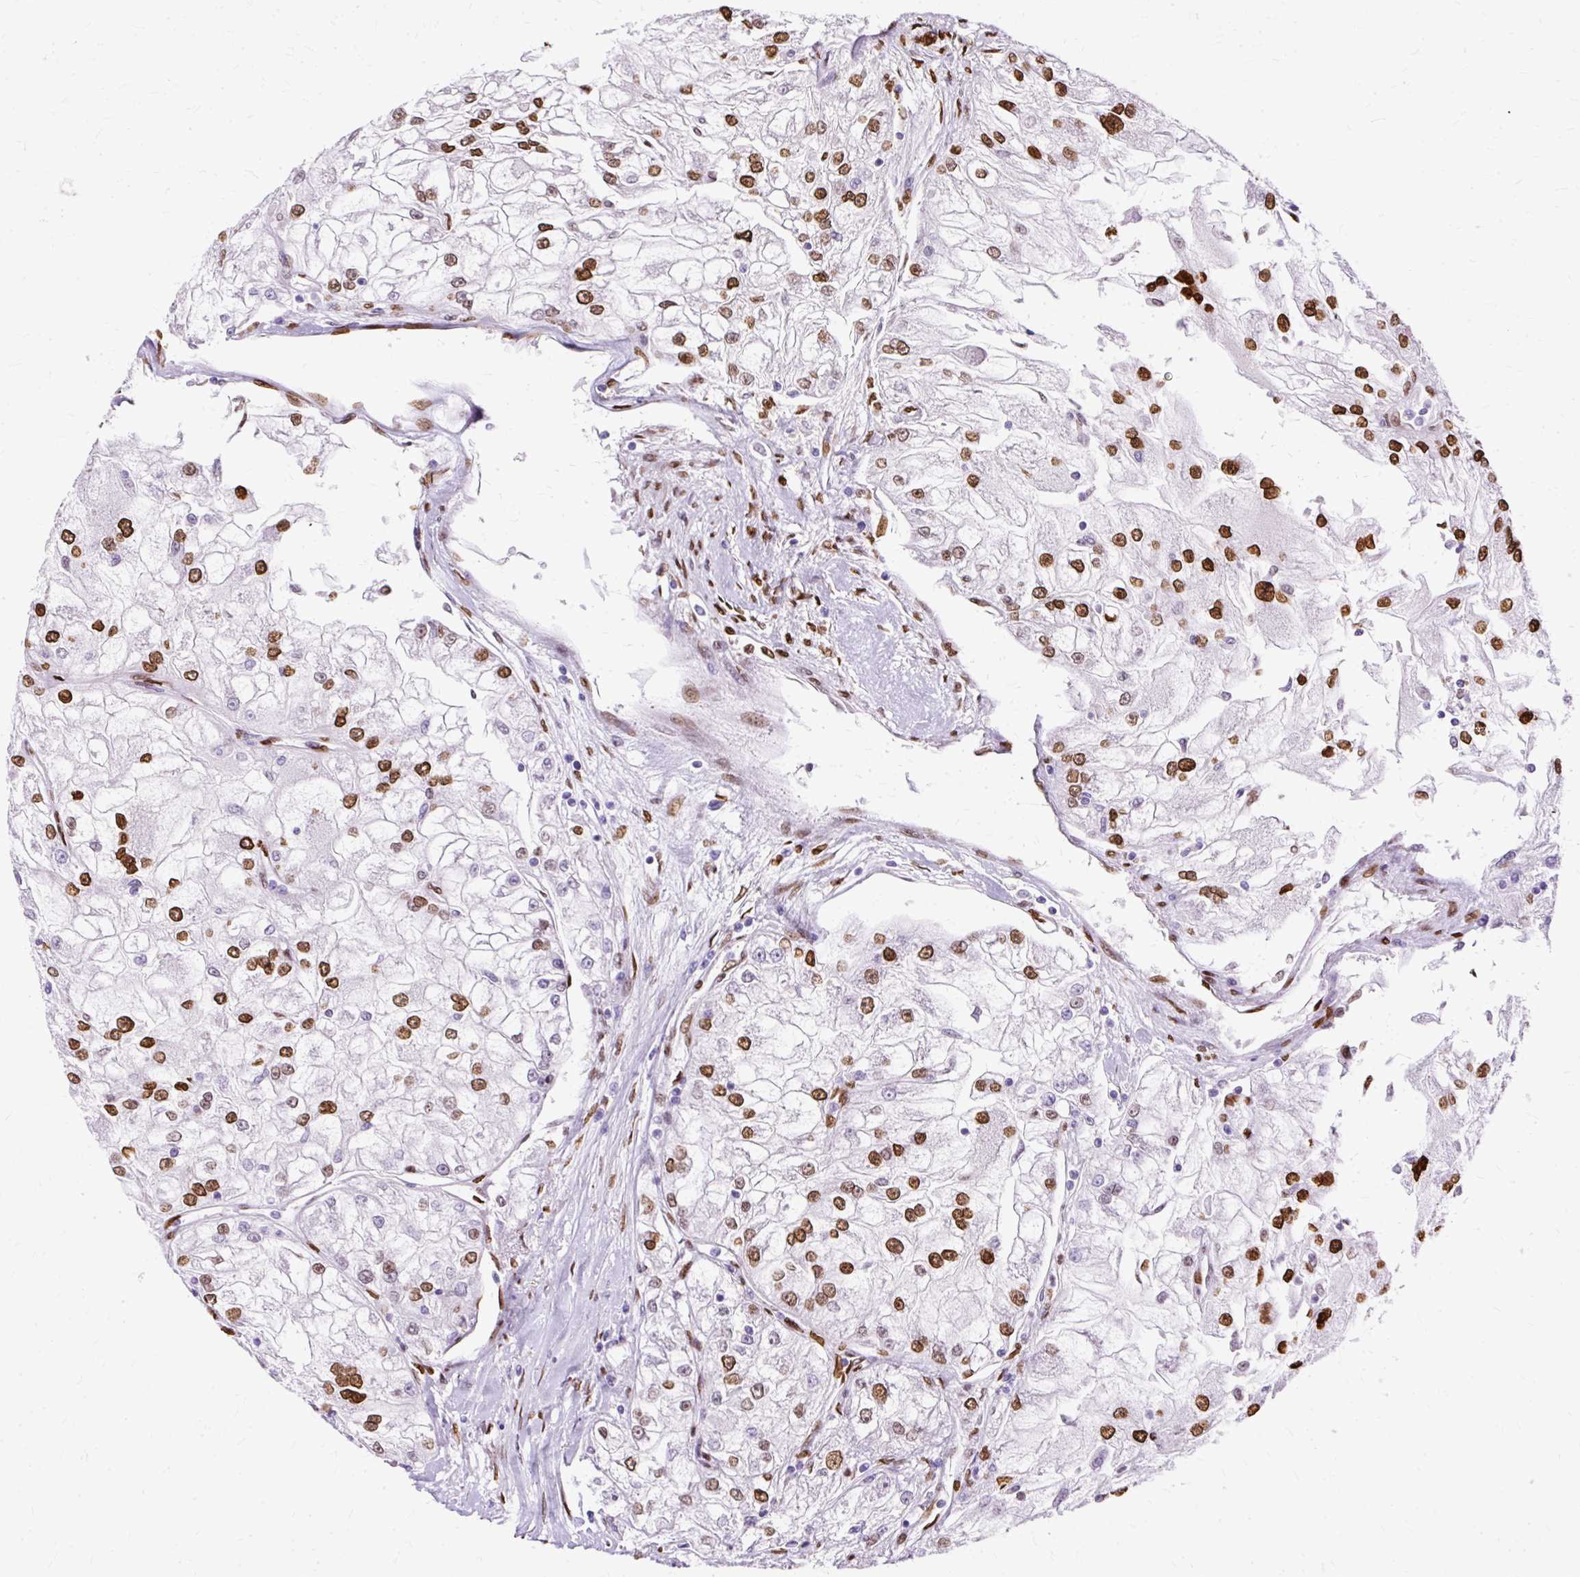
{"staining": {"intensity": "strong", "quantity": ">75%", "location": "nuclear"}, "tissue": "renal cancer", "cell_type": "Tumor cells", "image_type": "cancer", "snomed": [{"axis": "morphology", "description": "Adenocarcinoma, NOS"}, {"axis": "topography", "description": "Kidney"}], "caption": "Immunohistochemistry (IHC) of renal adenocarcinoma demonstrates high levels of strong nuclear staining in approximately >75% of tumor cells.", "gene": "TMEM184C", "patient": {"sex": "female", "age": 72}}